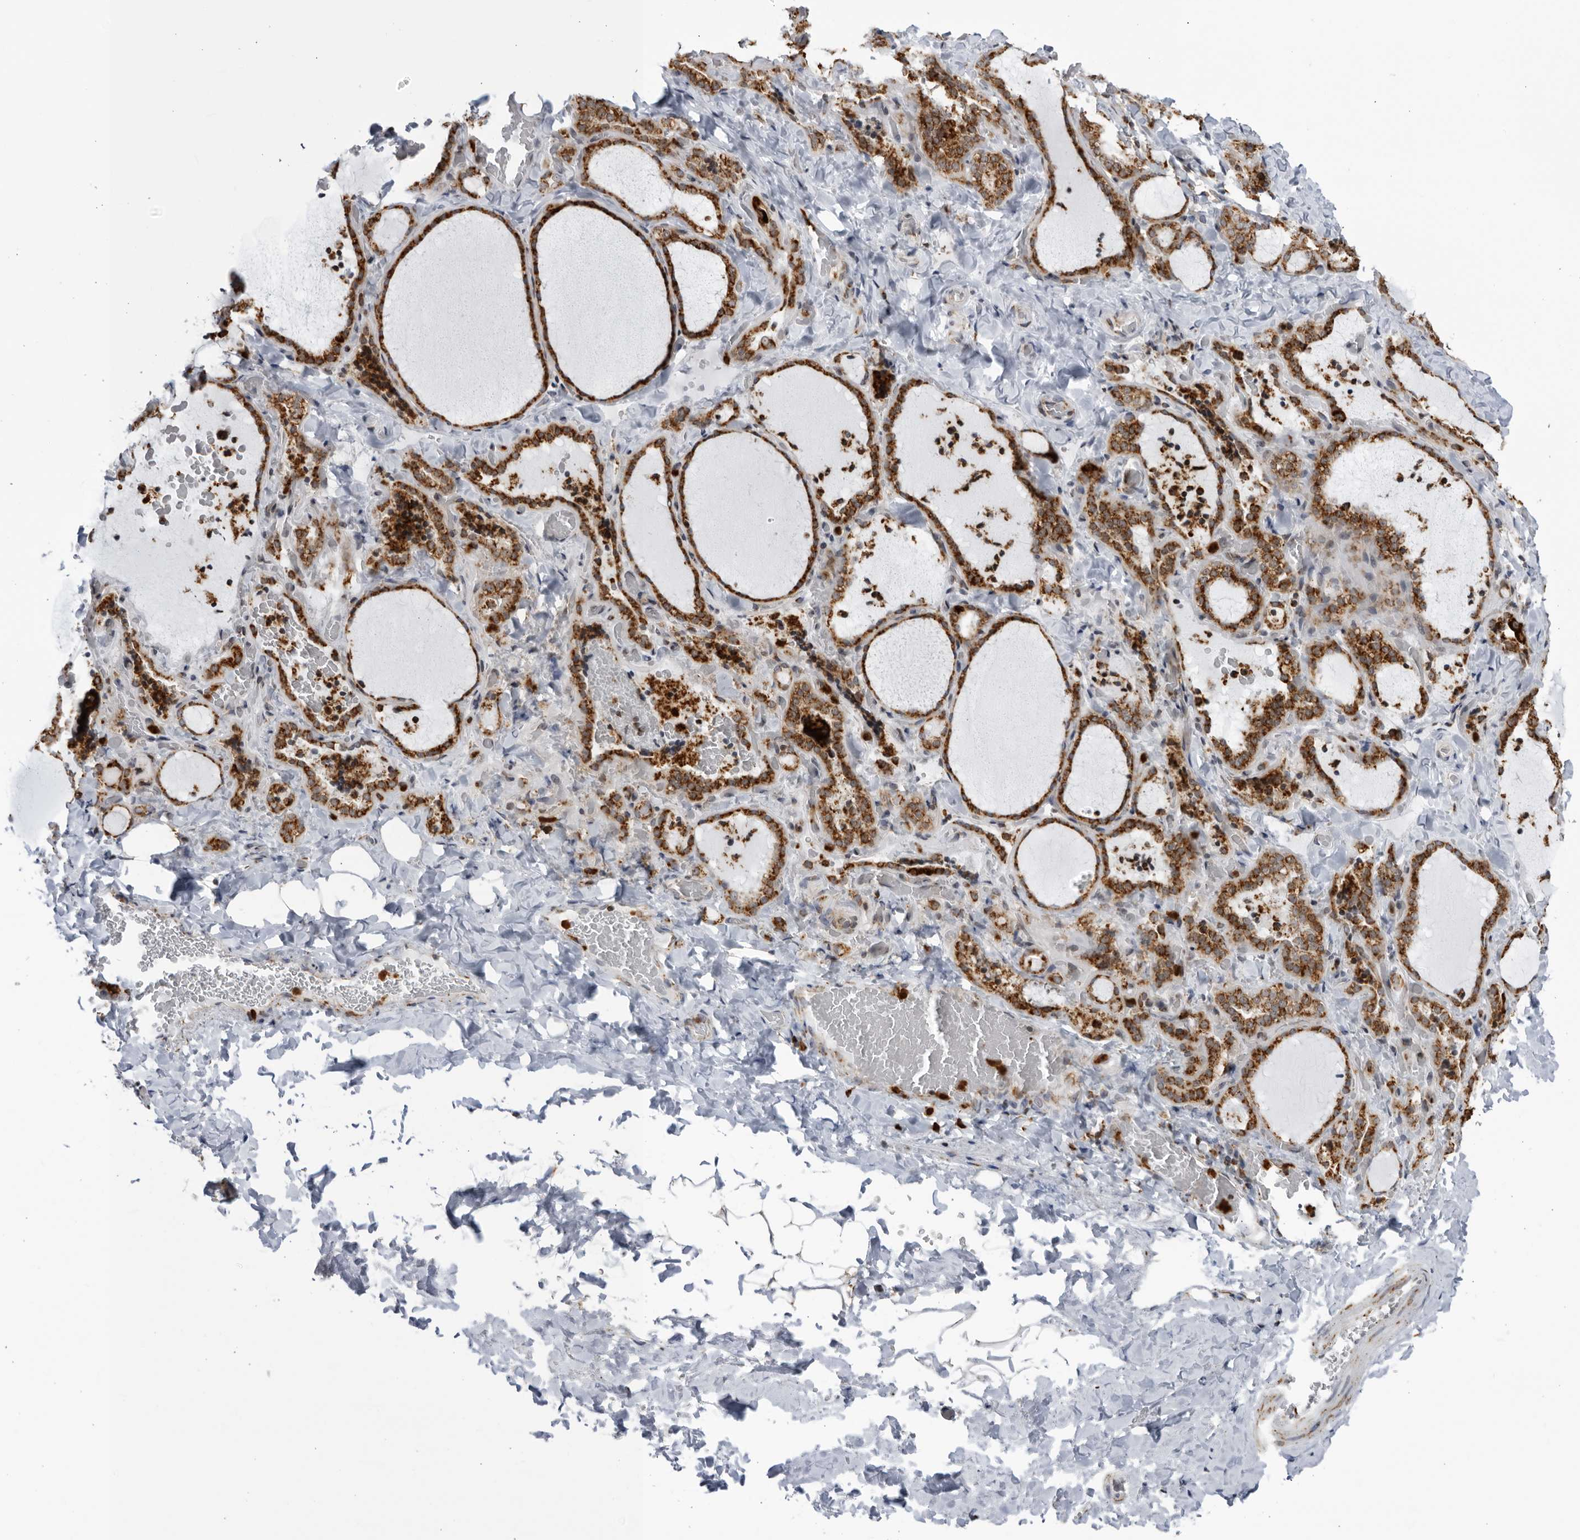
{"staining": {"intensity": "strong", "quantity": ">75%", "location": "cytoplasmic/membranous"}, "tissue": "thyroid gland", "cell_type": "Glandular cells", "image_type": "normal", "snomed": [{"axis": "morphology", "description": "Normal tissue, NOS"}, {"axis": "topography", "description": "Thyroid gland"}], "caption": "DAB (3,3'-diaminobenzidine) immunohistochemical staining of benign thyroid gland shows strong cytoplasmic/membranous protein expression in about >75% of glandular cells.", "gene": "RBM34", "patient": {"sex": "female", "age": 22}}